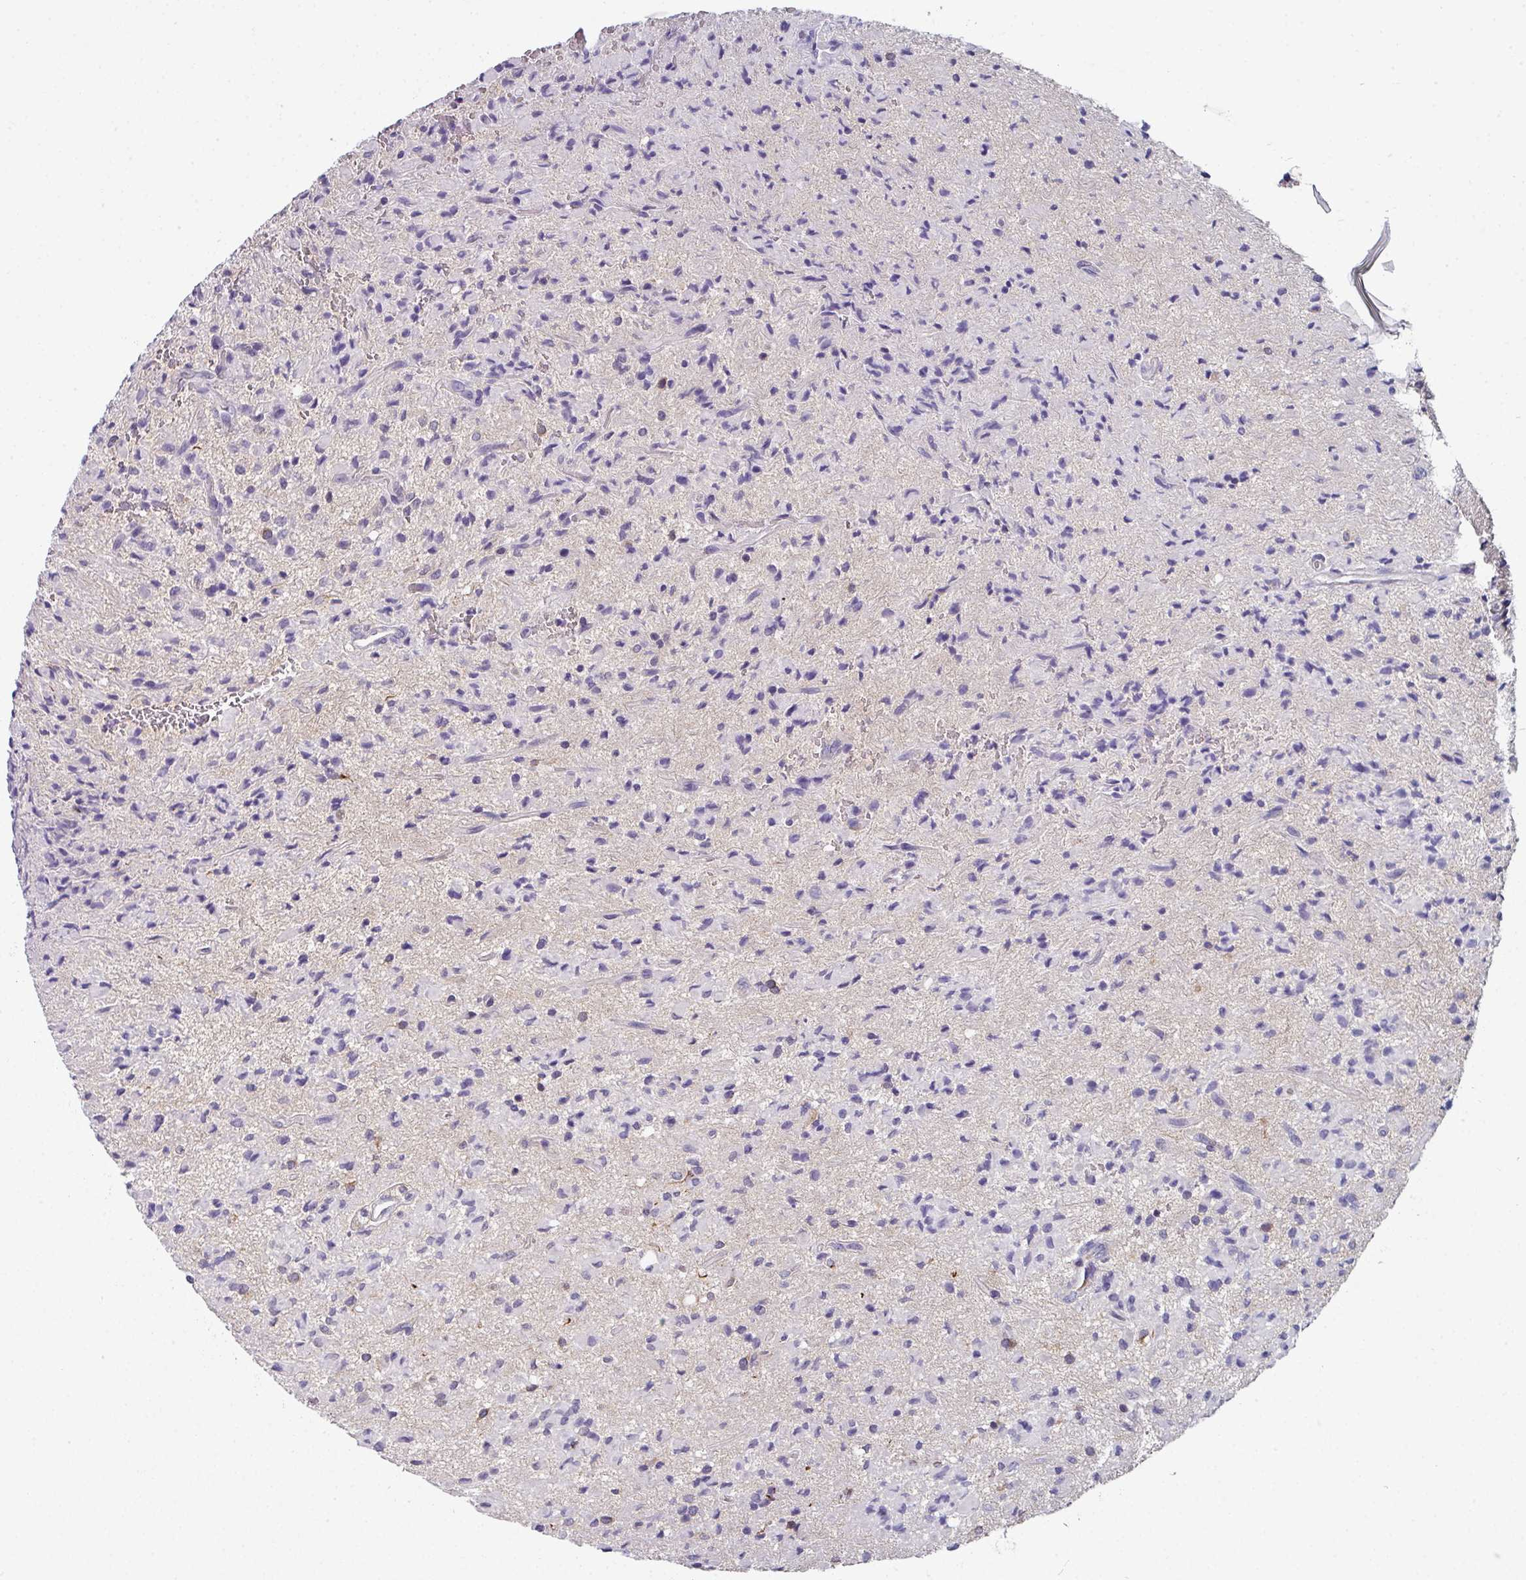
{"staining": {"intensity": "moderate", "quantity": "<25%", "location": "cytoplasmic/membranous"}, "tissue": "glioma", "cell_type": "Tumor cells", "image_type": "cancer", "snomed": [{"axis": "morphology", "description": "Glioma, malignant, Low grade"}, {"axis": "topography", "description": "Brain"}], "caption": "IHC image of neoplastic tissue: glioma stained using IHC shows low levels of moderate protein expression localized specifically in the cytoplasmic/membranous of tumor cells, appearing as a cytoplasmic/membranous brown color.", "gene": "DCAF12L2", "patient": {"sex": "female", "age": 33}}